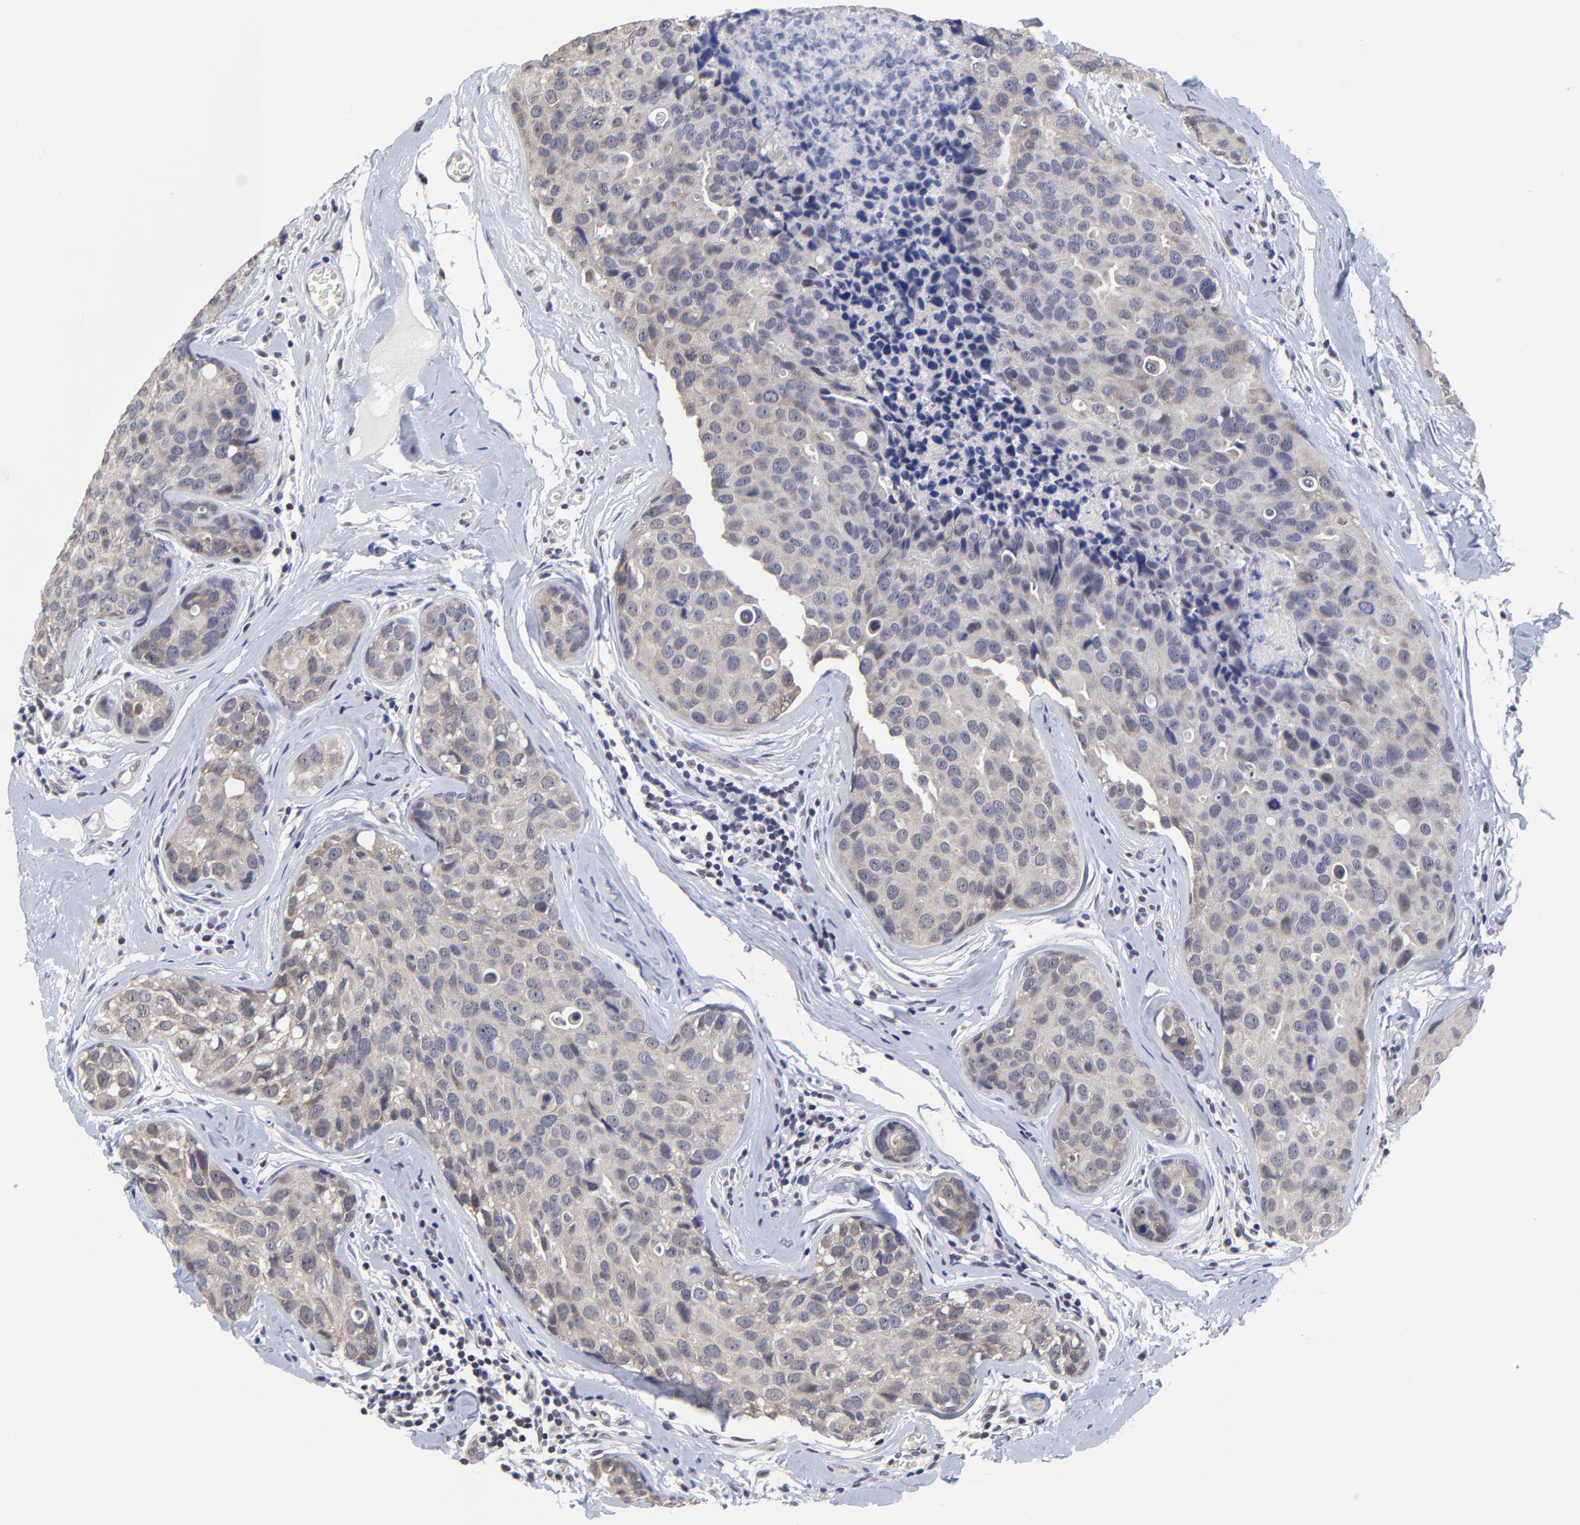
{"staining": {"intensity": "weak", "quantity": ">75%", "location": "cytoplasmic/membranous"}, "tissue": "breast cancer", "cell_type": "Tumor cells", "image_type": "cancer", "snomed": [{"axis": "morphology", "description": "Duct carcinoma"}, {"axis": "topography", "description": "Breast"}], "caption": "A micrograph showing weak cytoplasmic/membranous staining in about >75% of tumor cells in breast cancer (infiltrating ductal carcinoma), as visualized by brown immunohistochemical staining.", "gene": "FBXO8", "patient": {"sex": "female", "age": 24}}